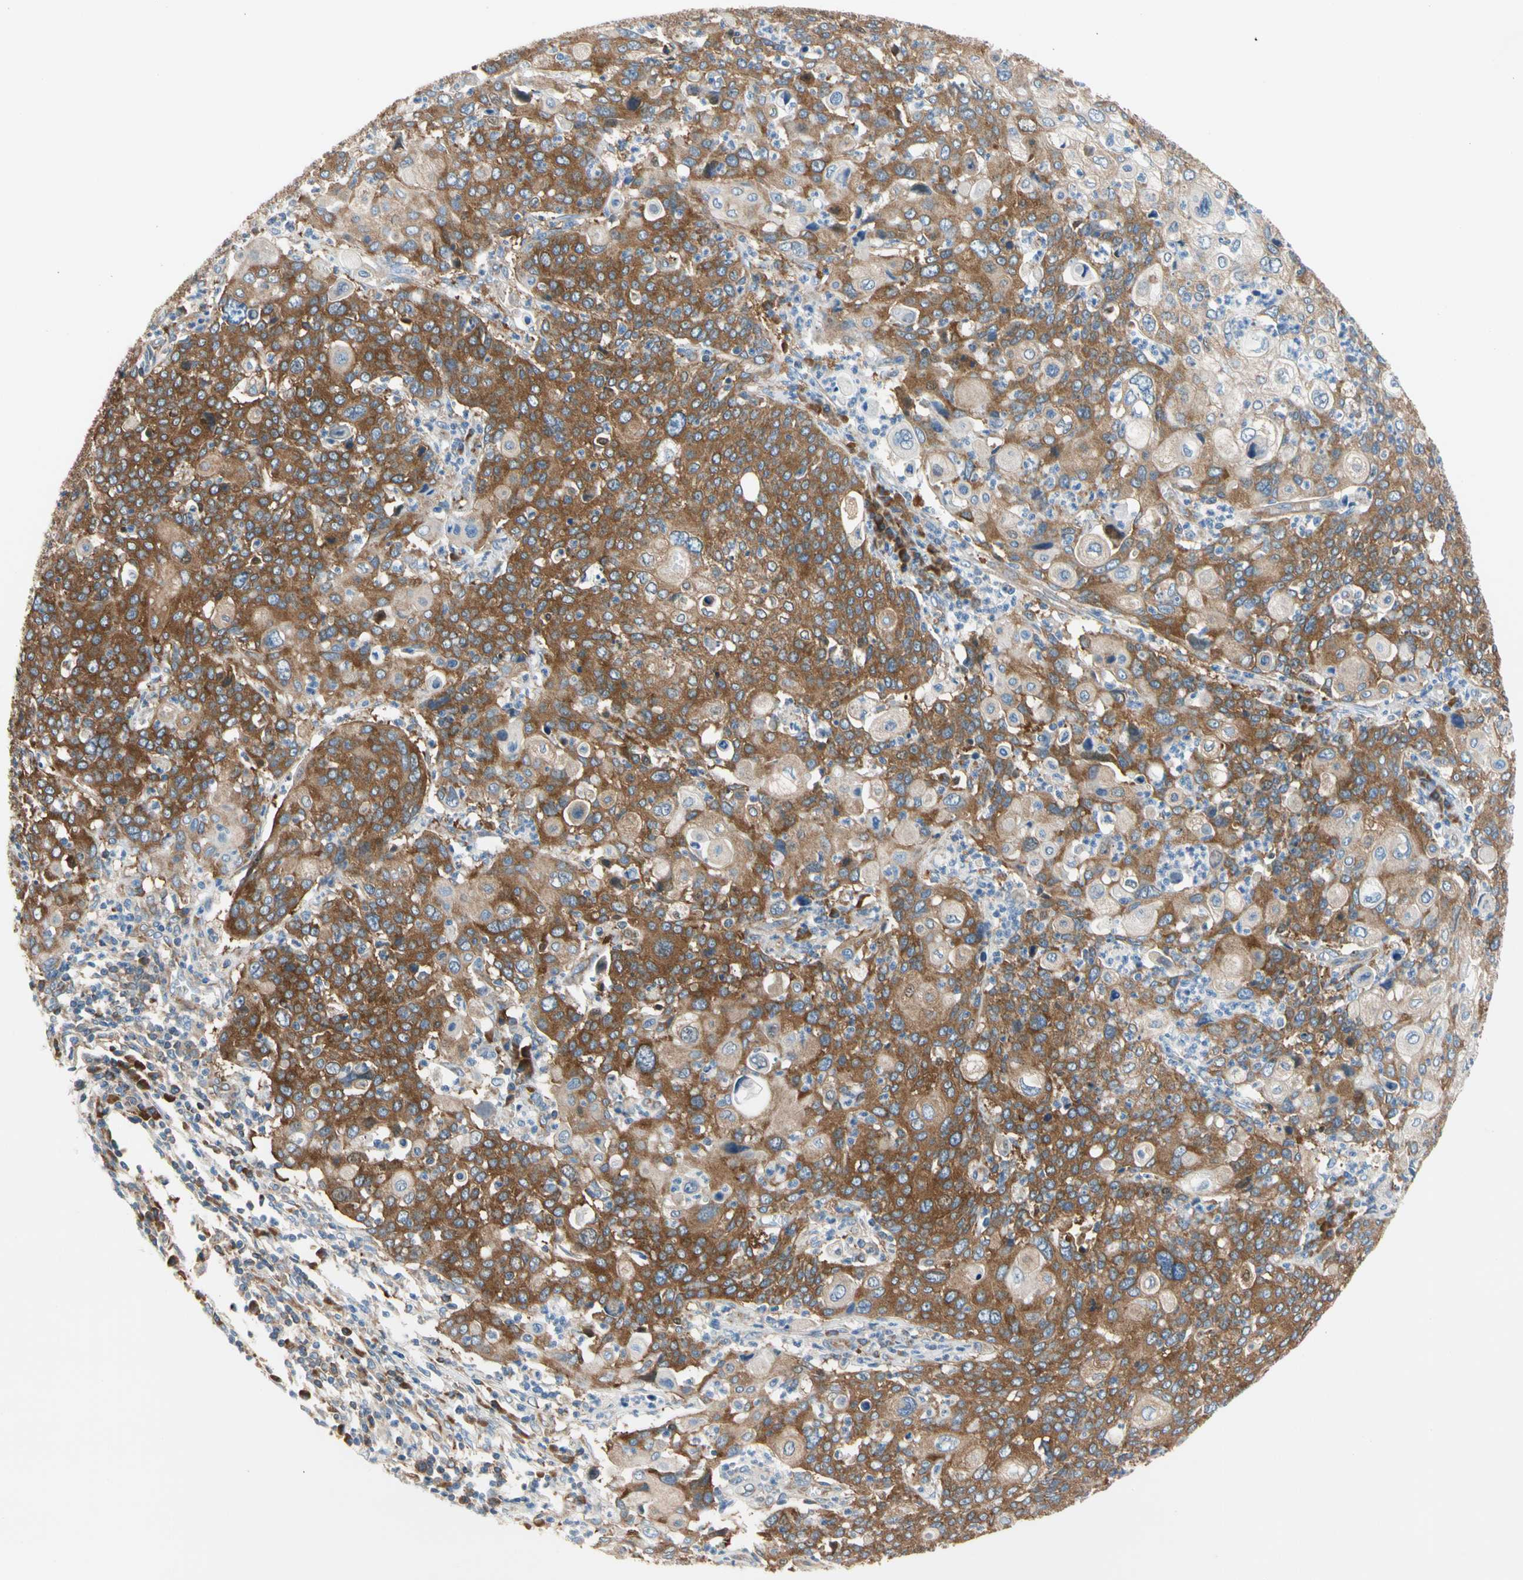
{"staining": {"intensity": "strong", "quantity": ">75%", "location": "cytoplasmic/membranous"}, "tissue": "cervical cancer", "cell_type": "Tumor cells", "image_type": "cancer", "snomed": [{"axis": "morphology", "description": "Squamous cell carcinoma, NOS"}, {"axis": "topography", "description": "Cervix"}], "caption": "An immunohistochemistry histopathology image of tumor tissue is shown. Protein staining in brown highlights strong cytoplasmic/membranous positivity in cervical squamous cell carcinoma within tumor cells. (Brightfield microscopy of DAB IHC at high magnification).", "gene": "GPHN", "patient": {"sex": "female", "age": 40}}